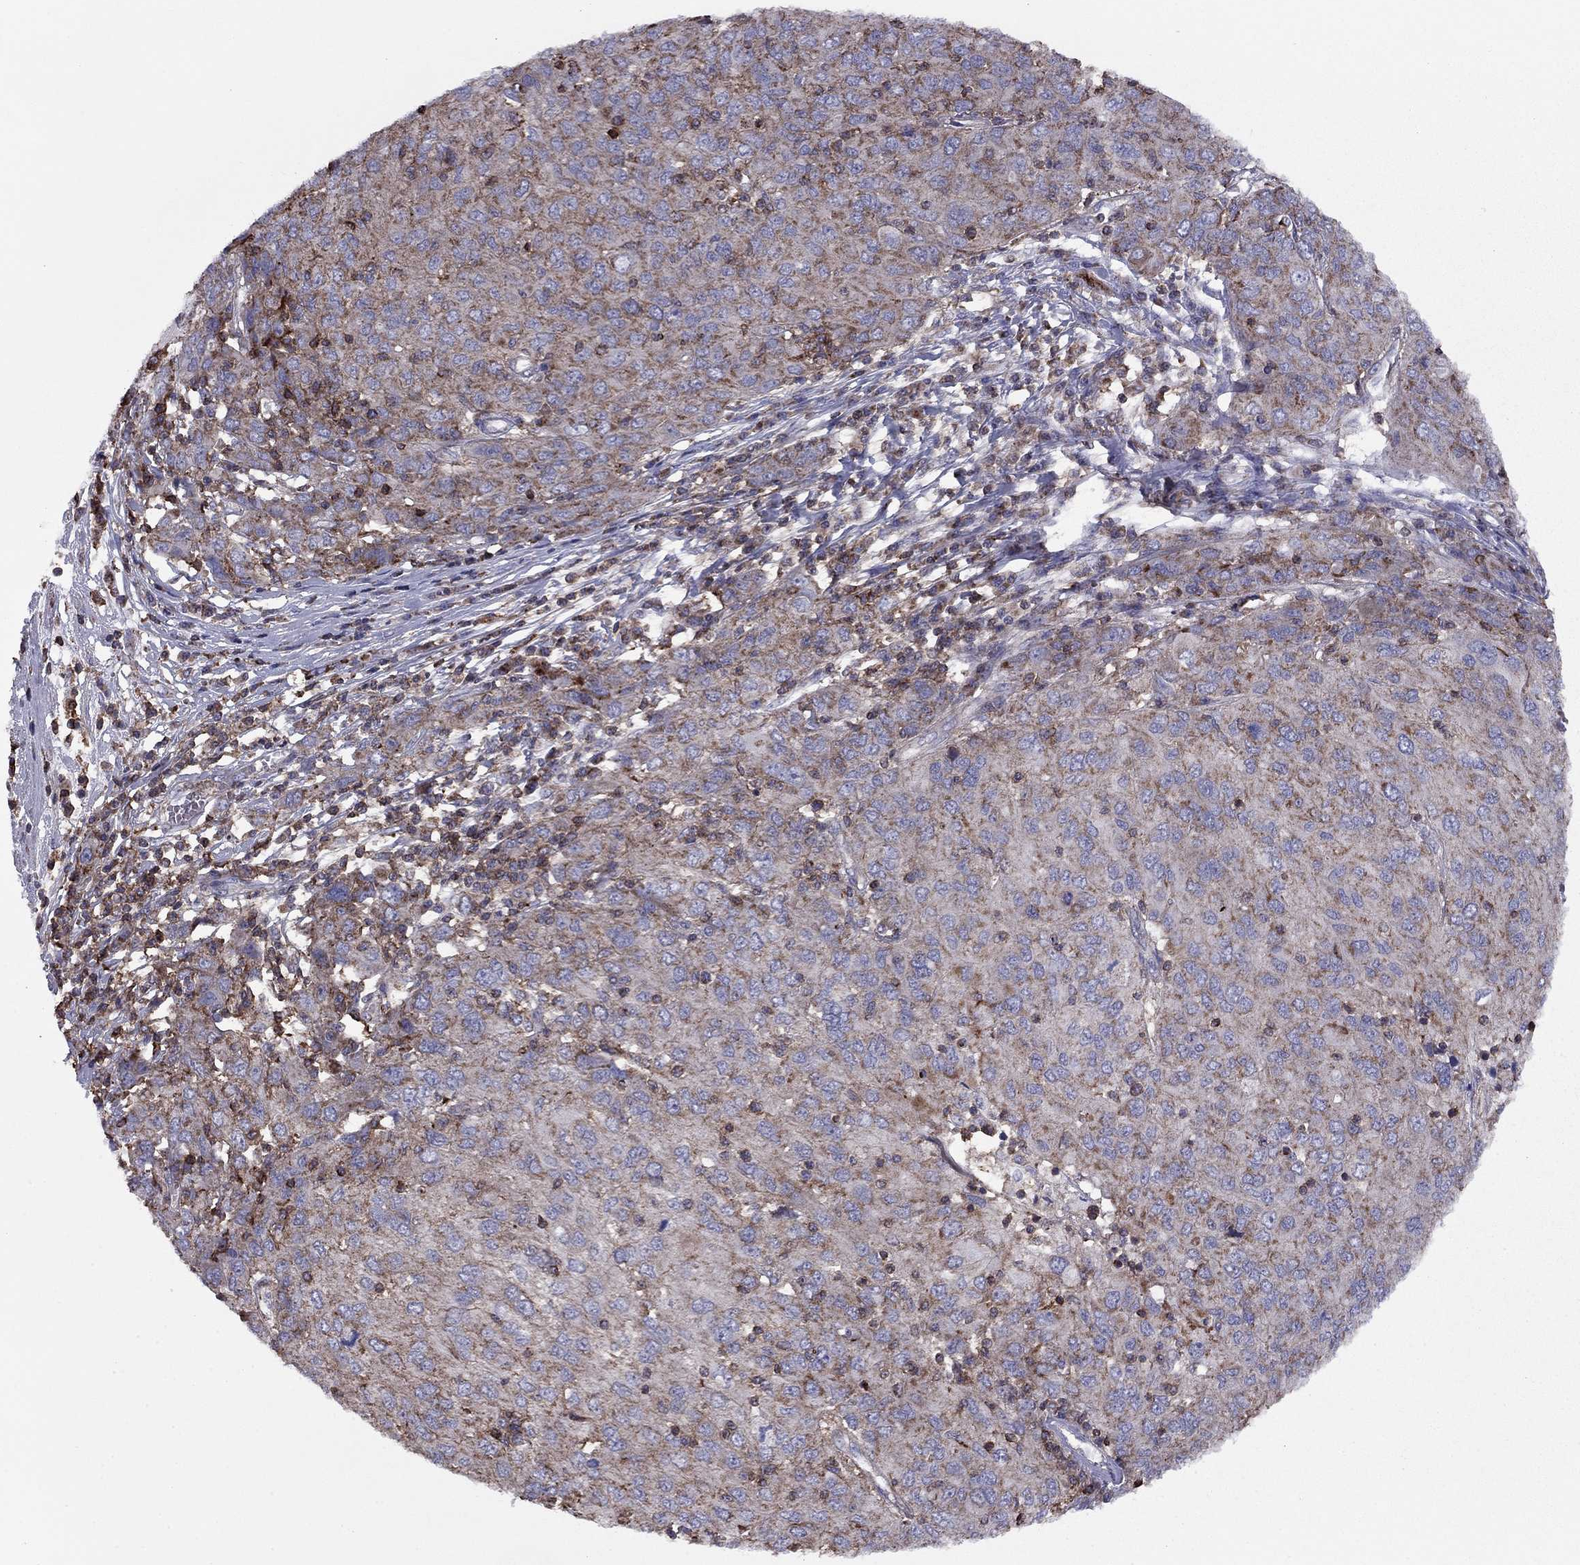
{"staining": {"intensity": "moderate", "quantity": "<25%", "location": "cytoplasmic/membranous"}, "tissue": "ovarian cancer", "cell_type": "Tumor cells", "image_type": "cancer", "snomed": [{"axis": "morphology", "description": "Carcinoma, endometroid"}, {"axis": "topography", "description": "Ovary"}], "caption": "Immunohistochemical staining of human endometroid carcinoma (ovarian) exhibits low levels of moderate cytoplasmic/membranous expression in about <25% of tumor cells.", "gene": "ALG6", "patient": {"sex": "female", "age": 50}}